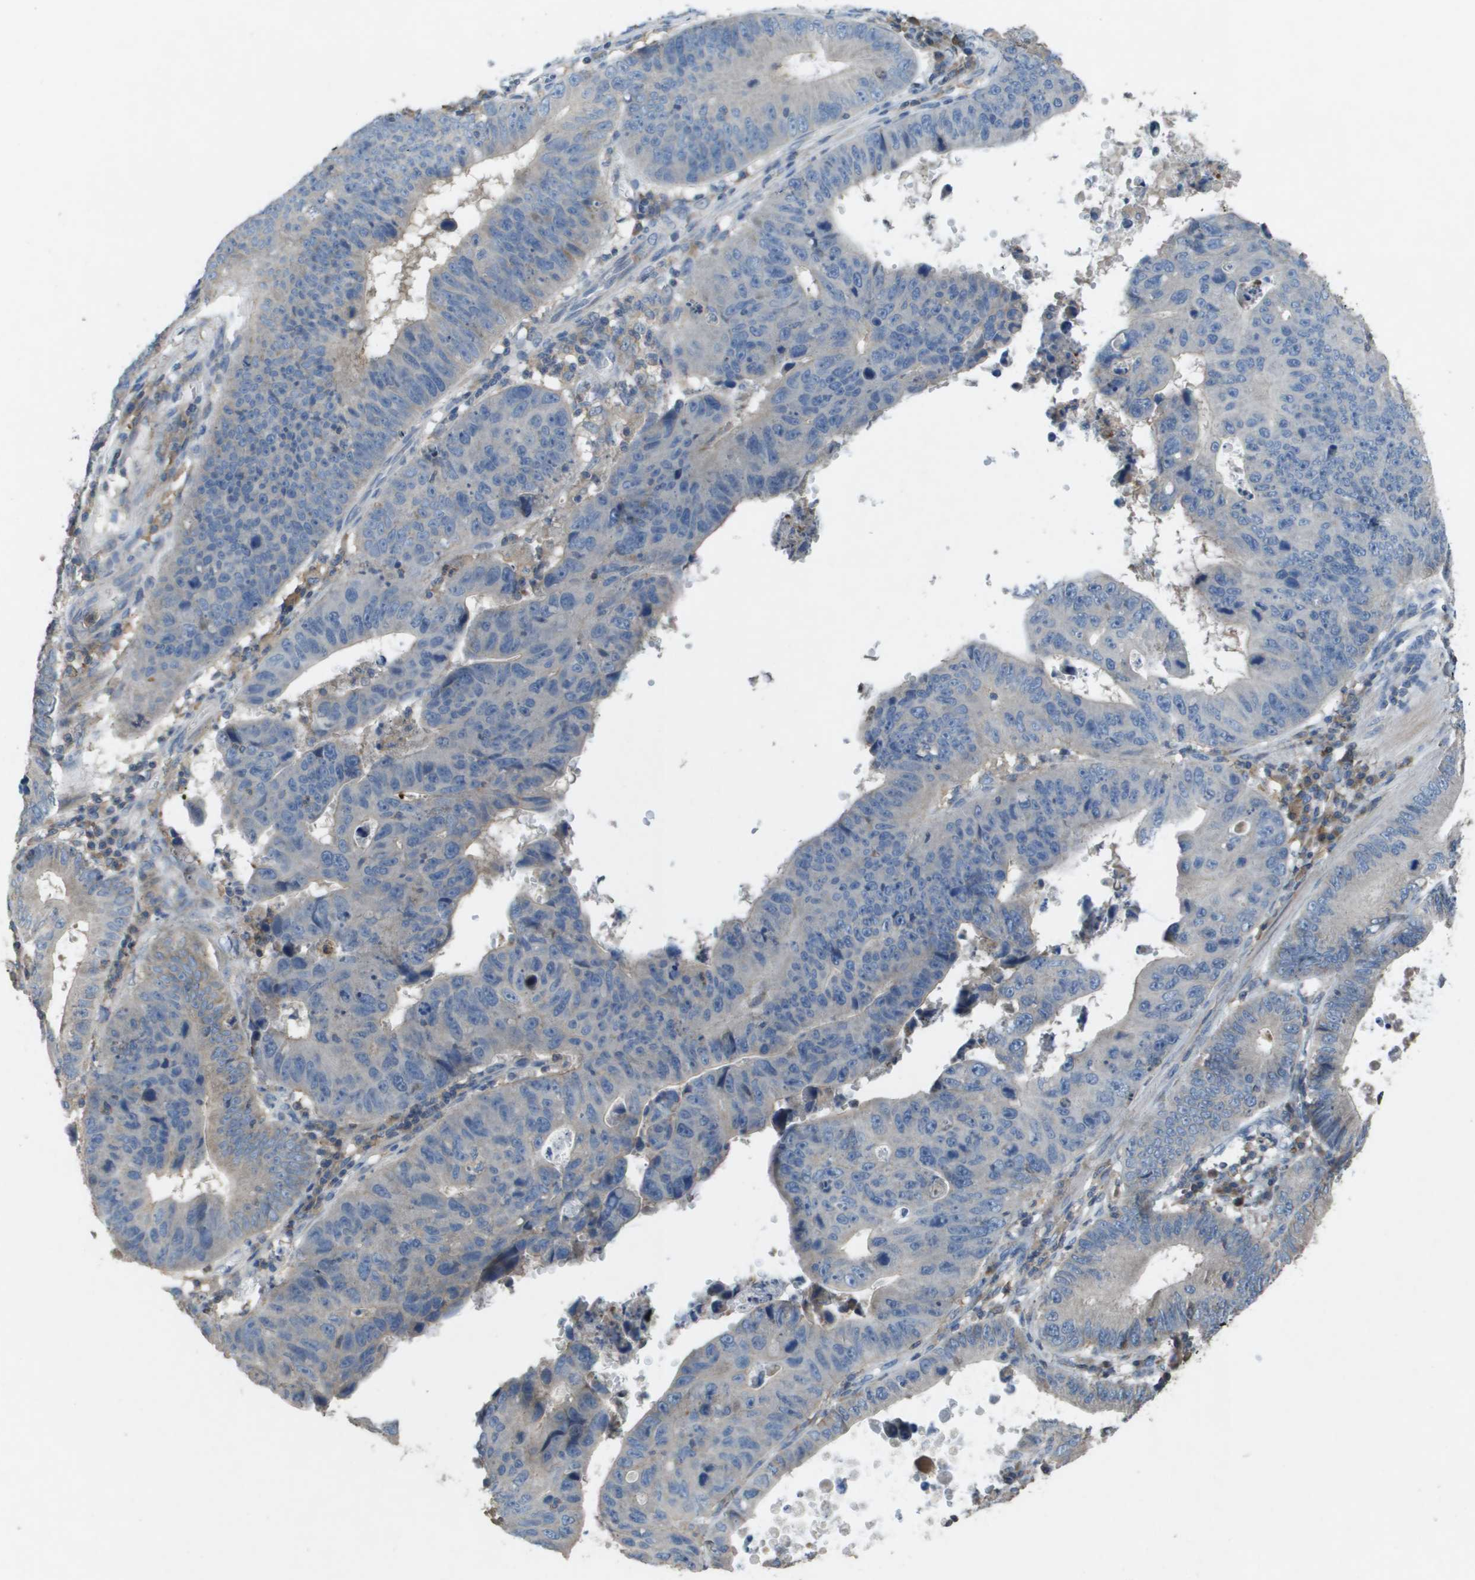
{"staining": {"intensity": "moderate", "quantity": "<25%", "location": "cytoplasmic/membranous"}, "tissue": "stomach cancer", "cell_type": "Tumor cells", "image_type": "cancer", "snomed": [{"axis": "morphology", "description": "Adenocarcinoma, NOS"}, {"axis": "topography", "description": "Stomach"}], "caption": "An immunohistochemistry micrograph of neoplastic tissue is shown. Protein staining in brown highlights moderate cytoplasmic/membranous positivity in stomach cancer (adenocarcinoma) within tumor cells.", "gene": "CLCA4", "patient": {"sex": "male", "age": 59}}